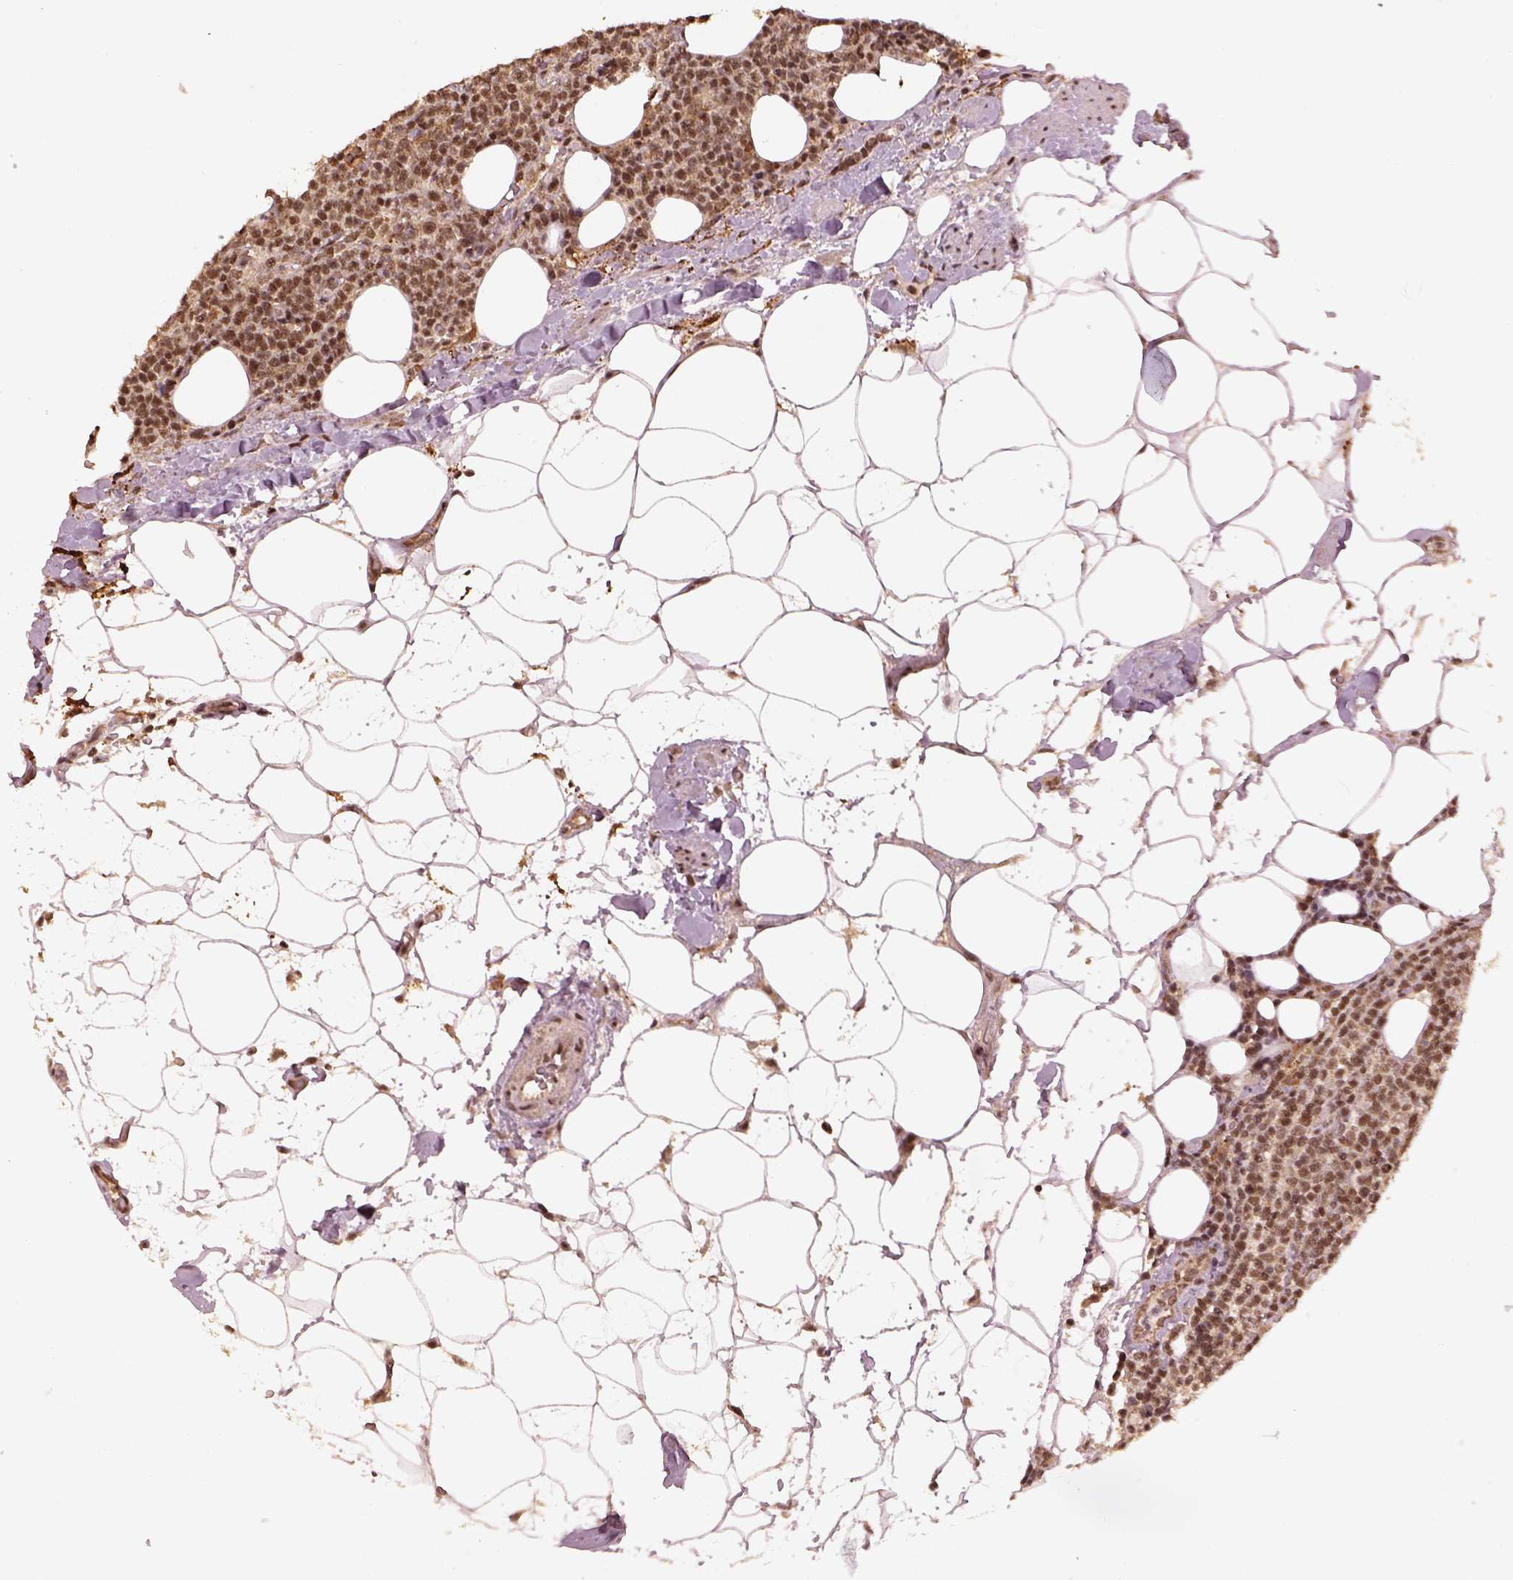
{"staining": {"intensity": "moderate", "quantity": ">75%", "location": "nuclear"}, "tissue": "lymphoma", "cell_type": "Tumor cells", "image_type": "cancer", "snomed": [{"axis": "morphology", "description": "Malignant lymphoma, non-Hodgkin's type, High grade"}, {"axis": "topography", "description": "Lymph node"}], "caption": "A brown stain shows moderate nuclear staining of a protein in lymphoma tumor cells.", "gene": "BRD9", "patient": {"sex": "male", "age": 61}}